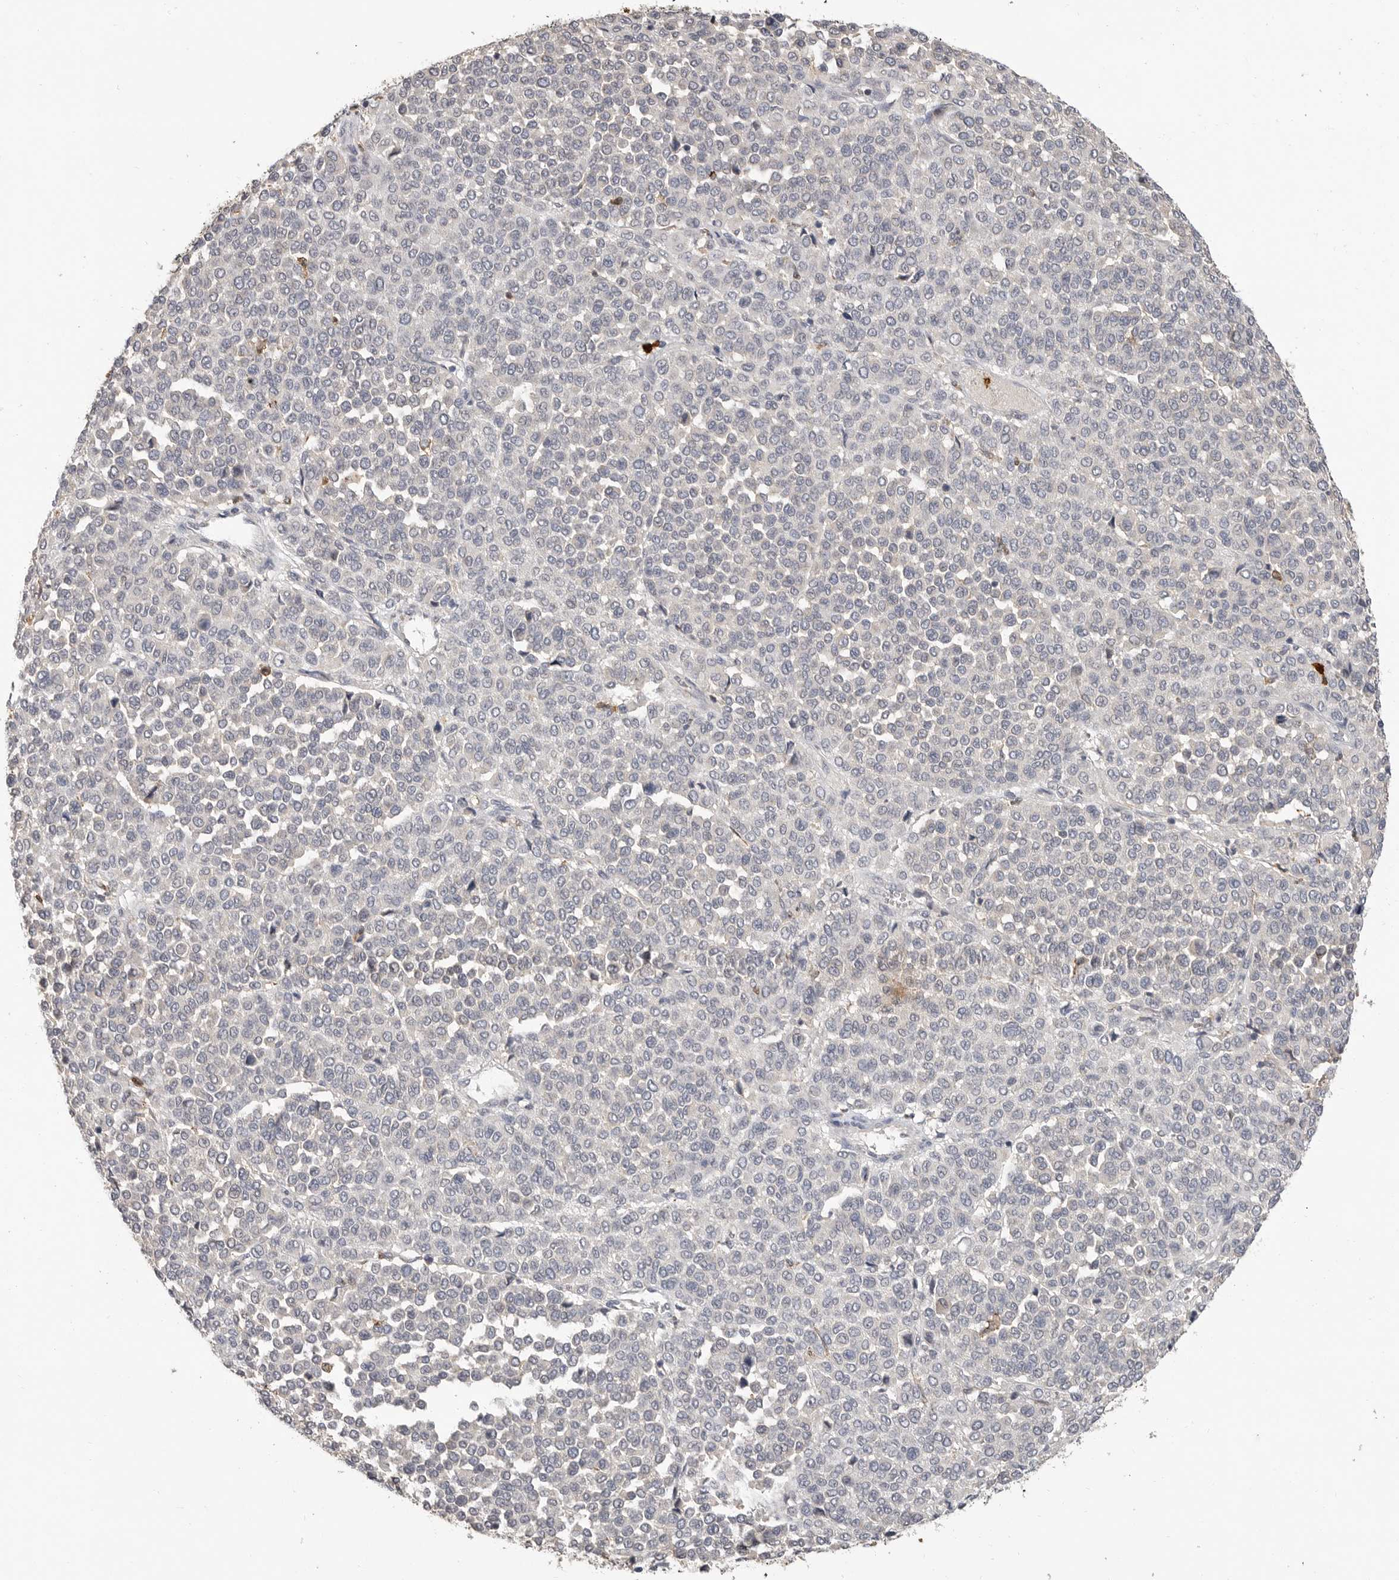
{"staining": {"intensity": "negative", "quantity": "none", "location": "none"}, "tissue": "melanoma", "cell_type": "Tumor cells", "image_type": "cancer", "snomed": [{"axis": "morphology", "description": "Malignant melanoma, Metastatic site"}, {"axis": "topography", "description": "Pancreas"}], "caption": "Malignant melanoma (metastatic site) stained for a protein using immunohistochemistry (IHC) exhibits no staining tumor cells.", "gene": "LTBR", "patient": {"sex": "female", "age": 30}}